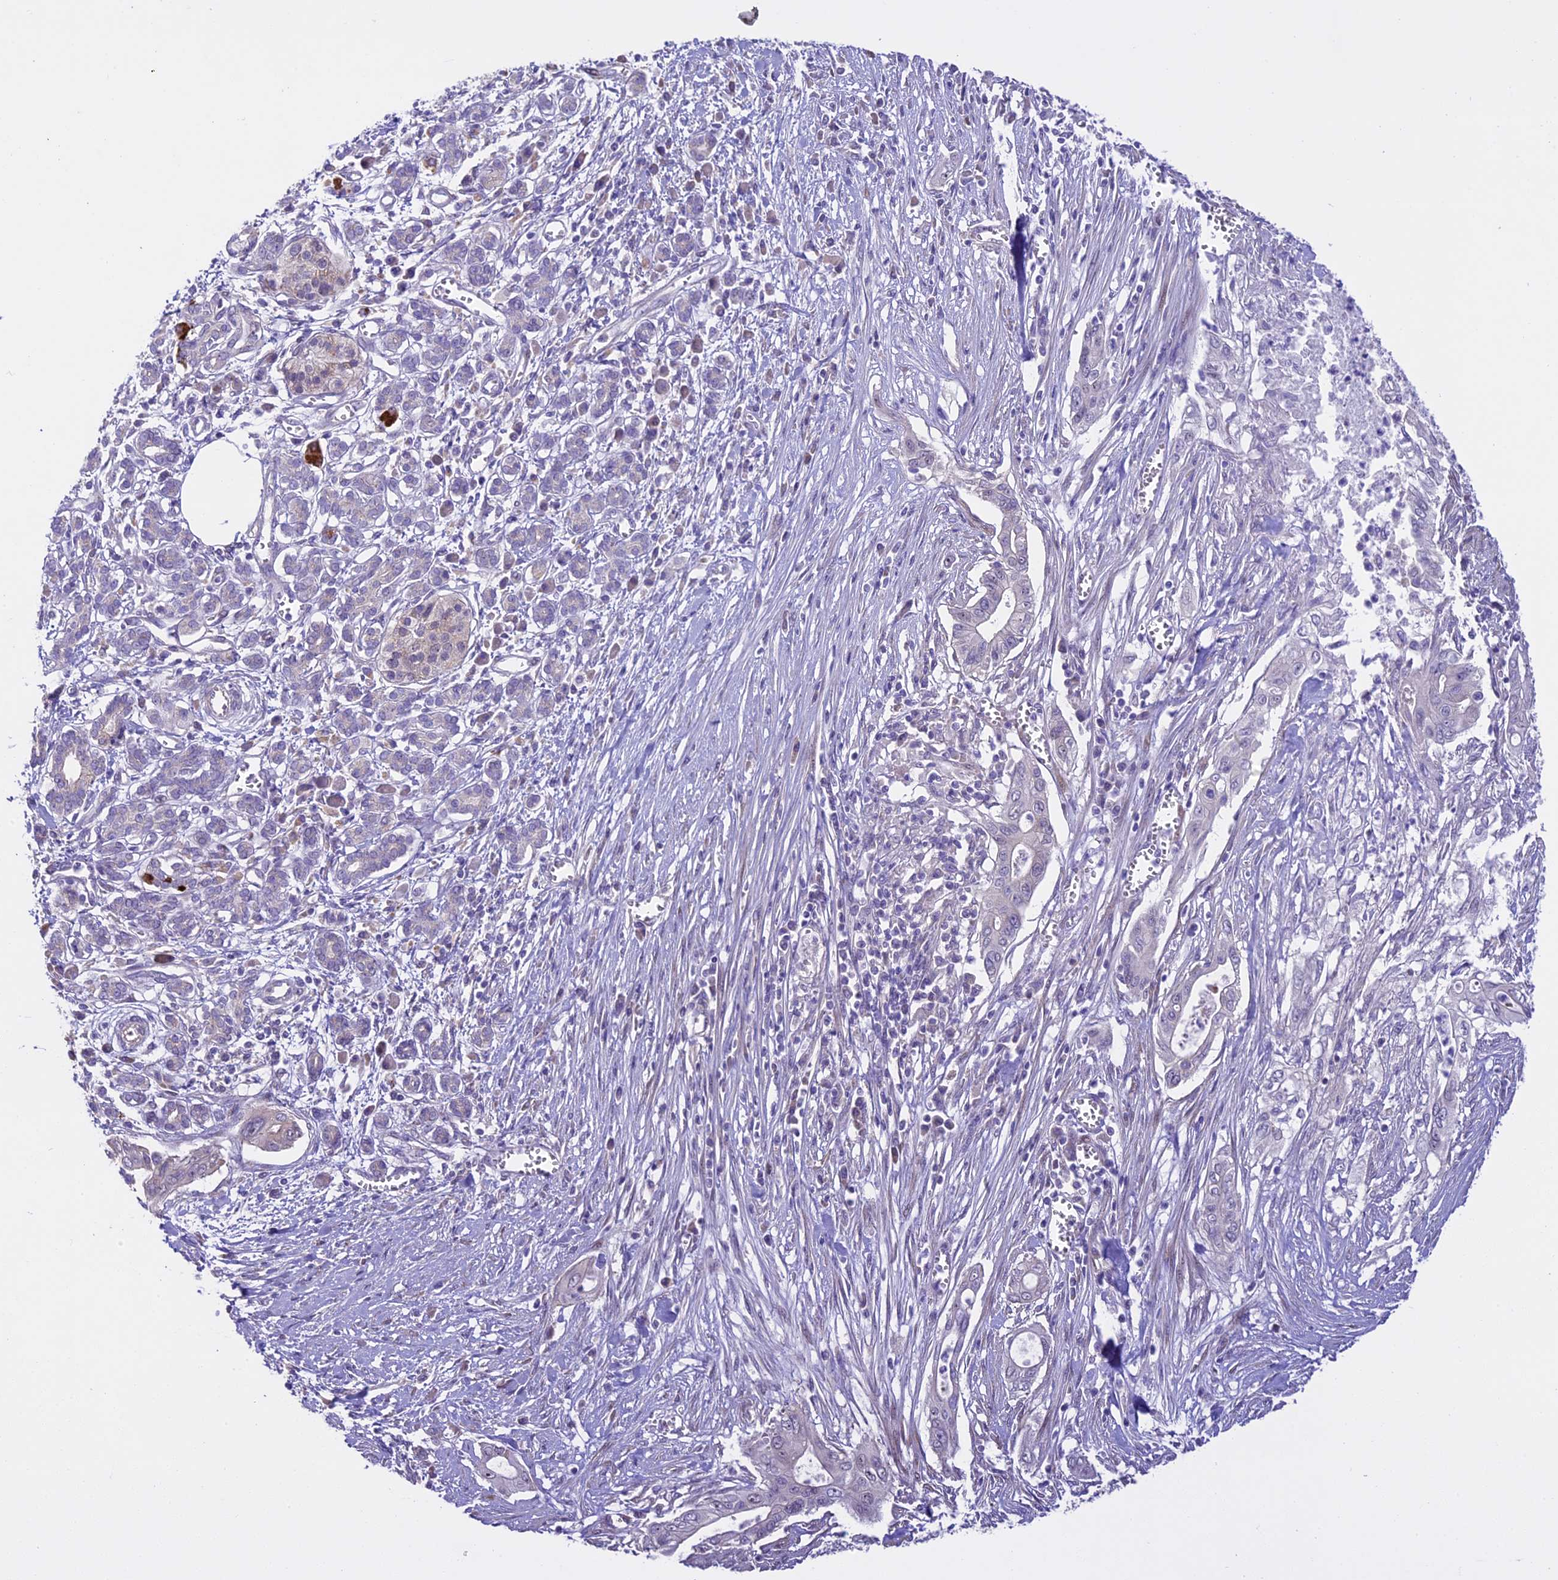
{"staining": {"intensity": "weak", "quantity": "<25%", "location": "nuclear"}, "tissue": "pancreatic cancer", "cell_type": "Tumor cells", "image_type": "cancer", "snomed": [{"axis": "morphology", "description": "Adenocarcinoma, NOS"}, {"axis": "topography", "description": "Pancreas"}], "caption": "High magnification brightfield microscopy of pancreatic cancer stained with DAB (brown) and counterstained with hematoxylin (blue): tumor cells show no significant positivity.", "gene": "SPIRE1", "patient": {"sex": "male", "age": 58}}